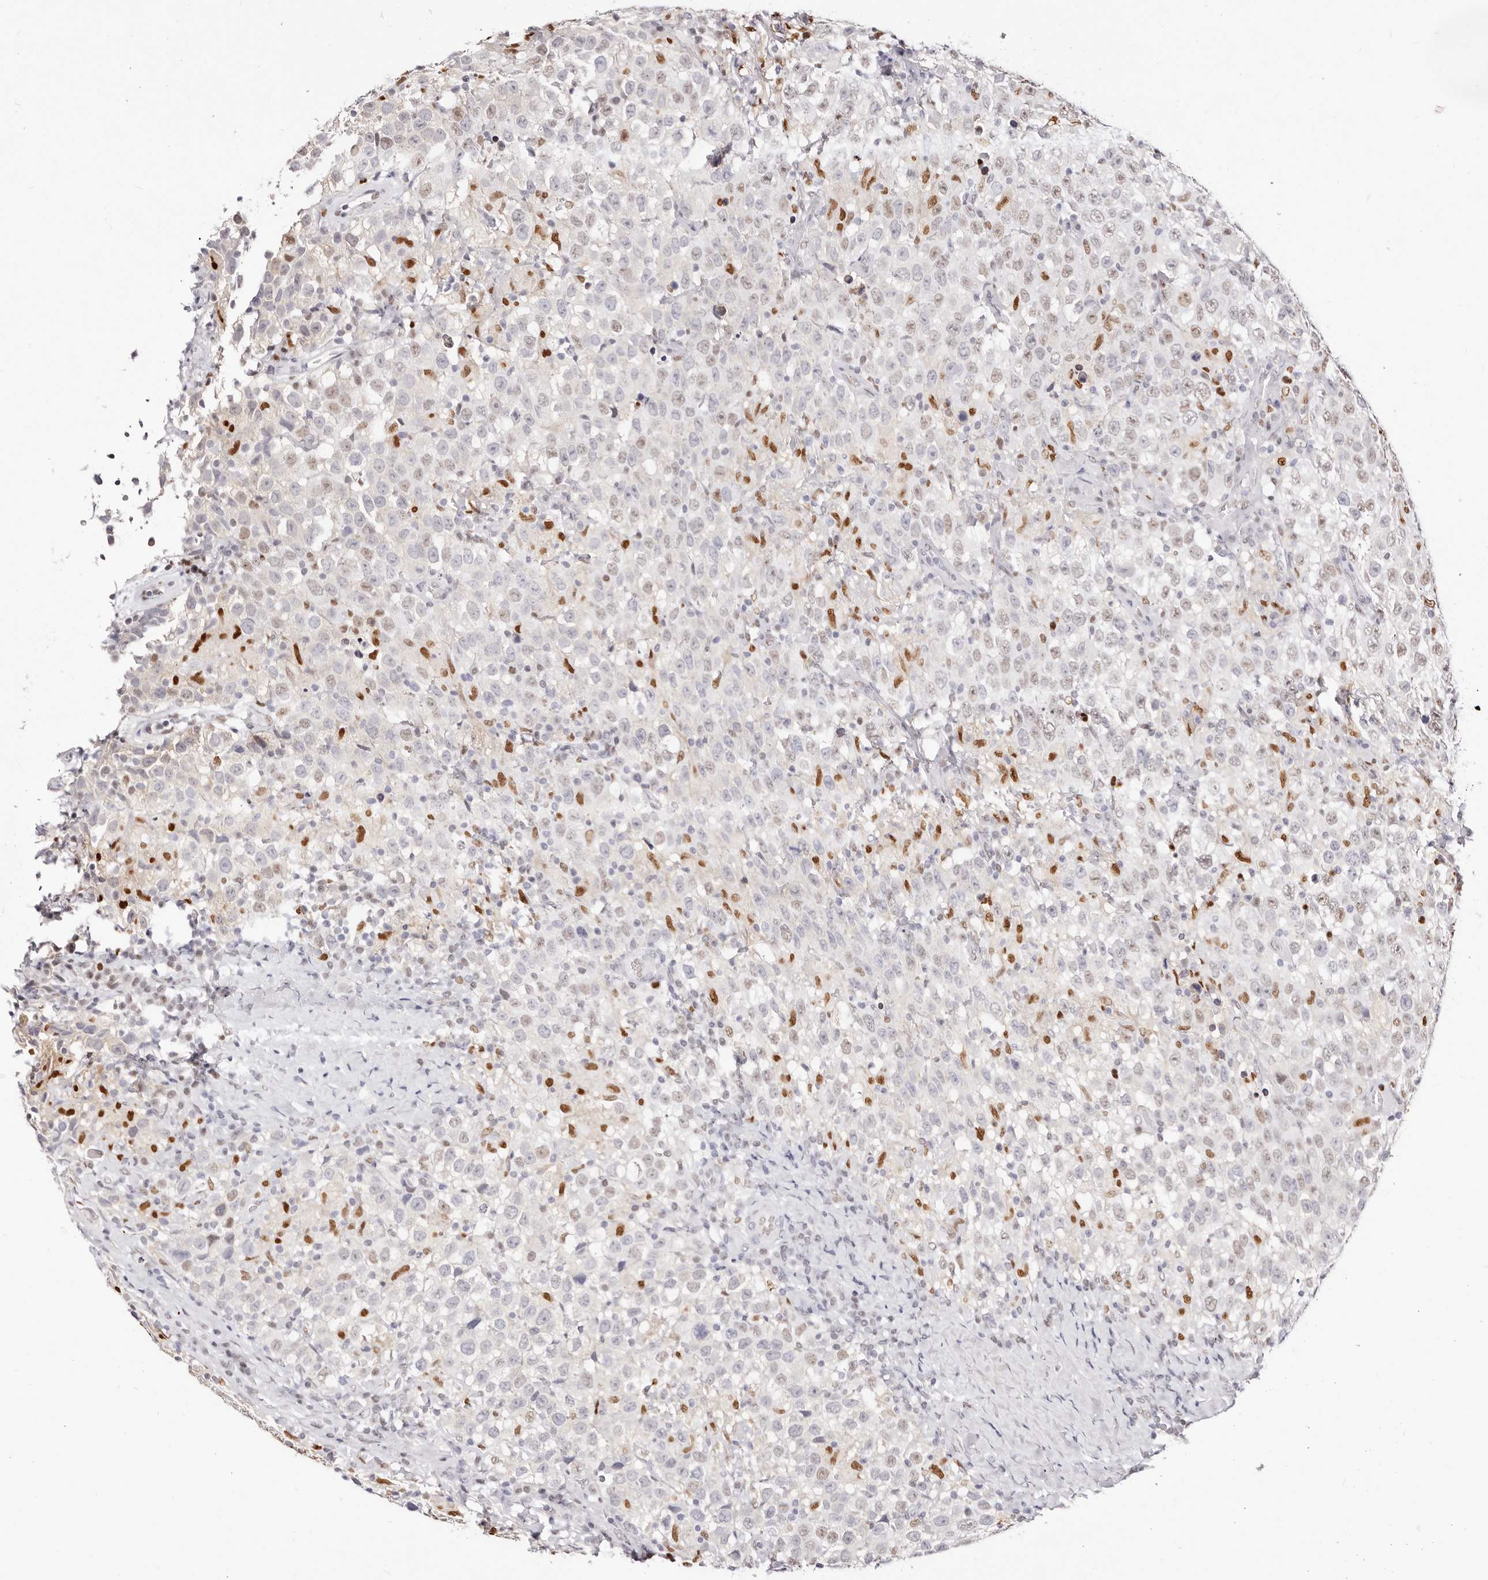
{"staining": {"intensity": "weak", "quantity": "25%-75%", "location": "nuclear"}, "tissue": "testis cancer", "cell_type": "Tumor cells", "image_type": "cancer", "snomed": [{"axis": "morphology", "description": "Seminoma, NOS"}, {"axis": "topography", "description": "Testis"}], "caption": "A brown stain labels weak nuclear expression of a protein in seminoma (testis) tumor cells.", "gene": "TKT", "patient": {"sex": "male", "age": 41}}